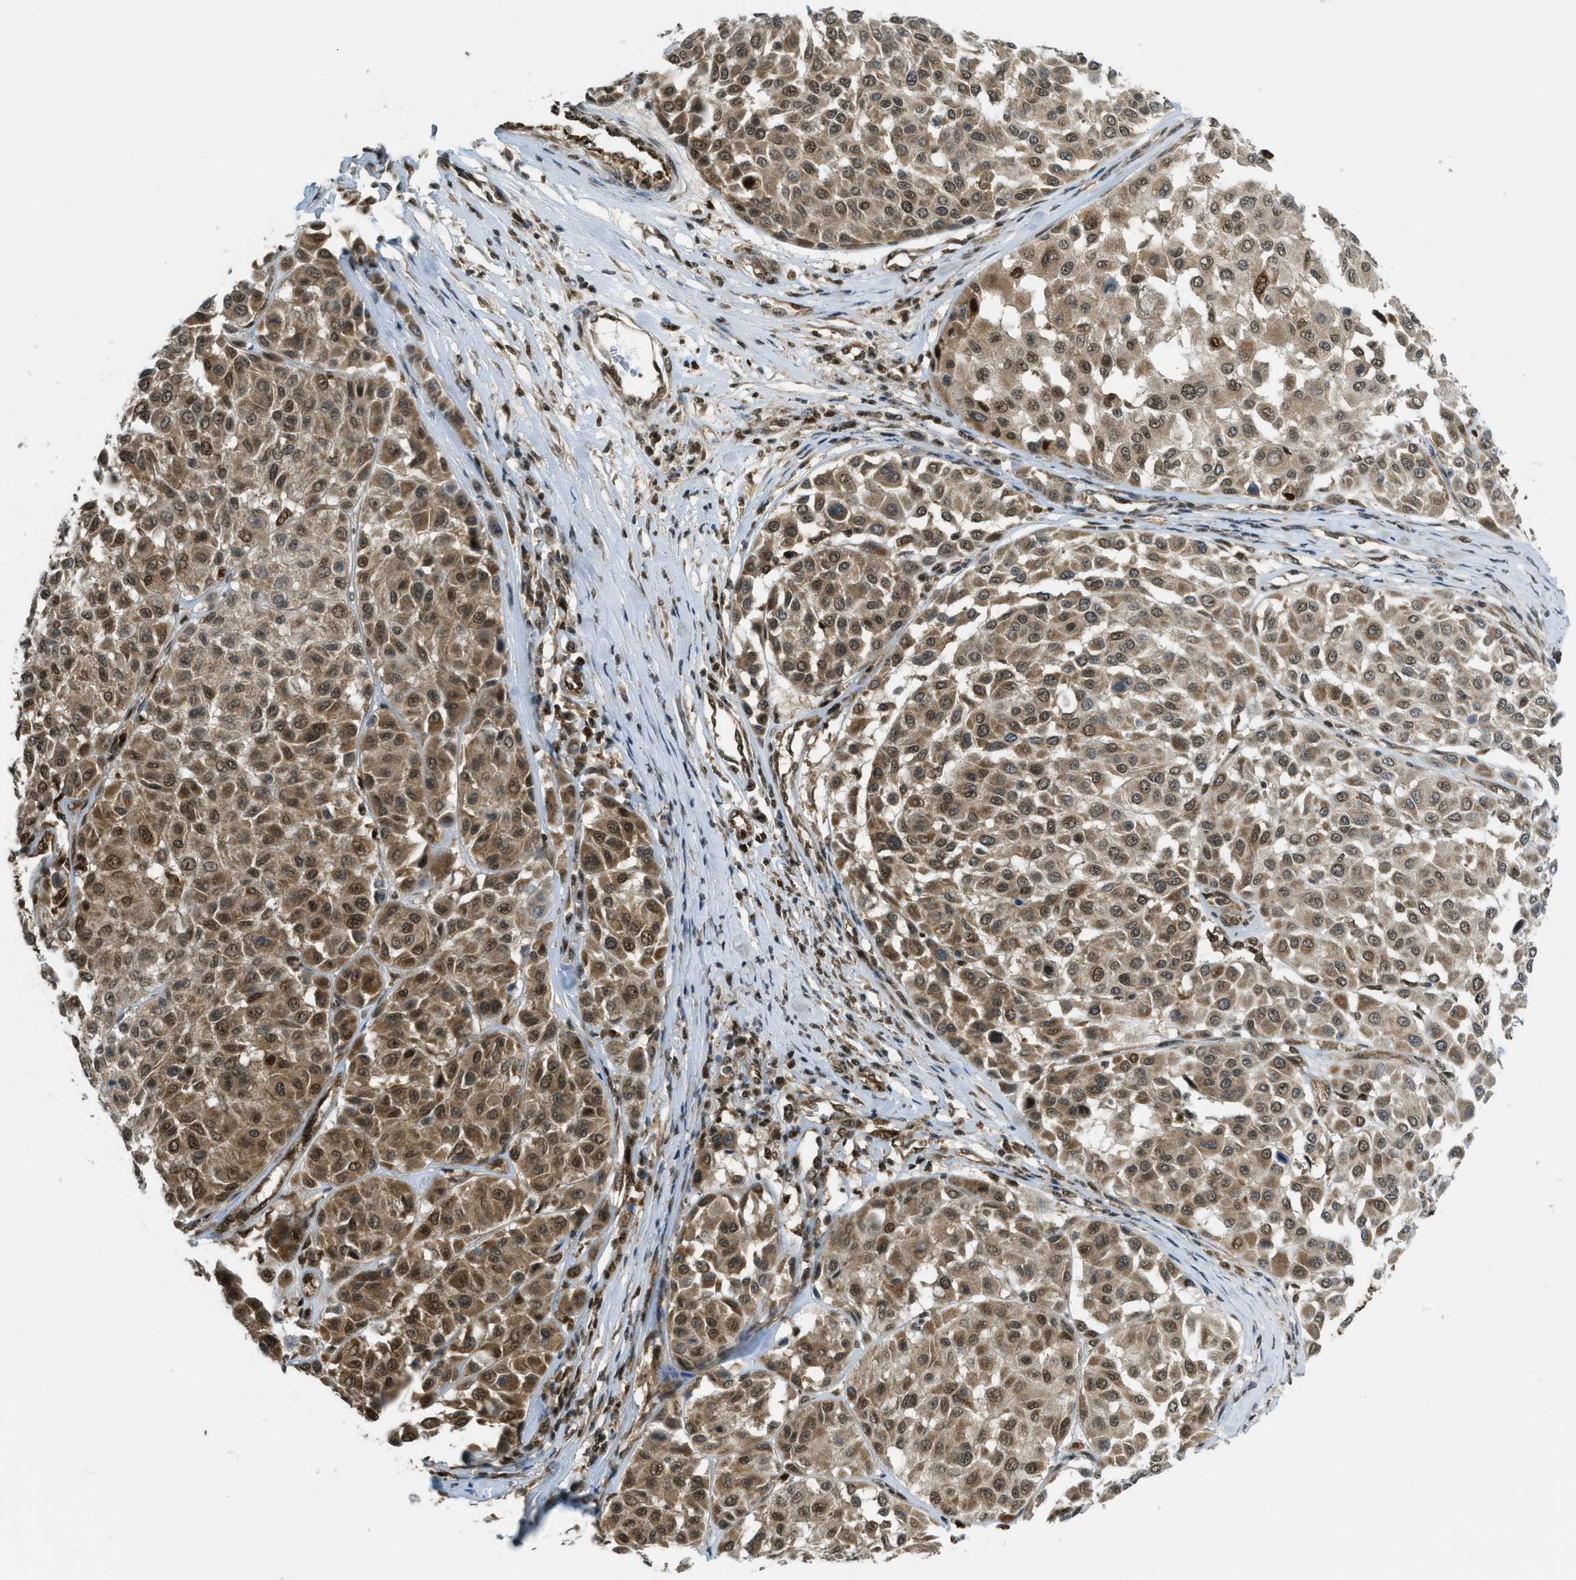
{"staining": {"intensity": "moderate", "quantity": ">75%", "location": "cytoplasmic/membranous,nuclear"}, "tissue": "melanoma", "cell_type": "Tumor cells", "image_type": "cancer", "snomed": [{"axis": "morphology", "description": "Malignant melanoma, Metastatic site"}, {"axis": "topography", "description": "Soft tissue"}], "caption": "High-magnification brightfield microscopy of malignant melanoma (metastatic site) stained with DAB (3,3'-diaminobenzidine) (brown) and counterstained with hematoxylin (blue). tumor cells exhibit moderate cytoplasmic/membranous and nuclear expression is identified in about>75% of cells. (Stains: DAB (3,3'-diaminobenzidine) in brown, nuclei in blue, Microscopy: brightfield microscopy at high magnification).", "gene": "TNPO1", "patient": {"sex": "male", "age": 41}}